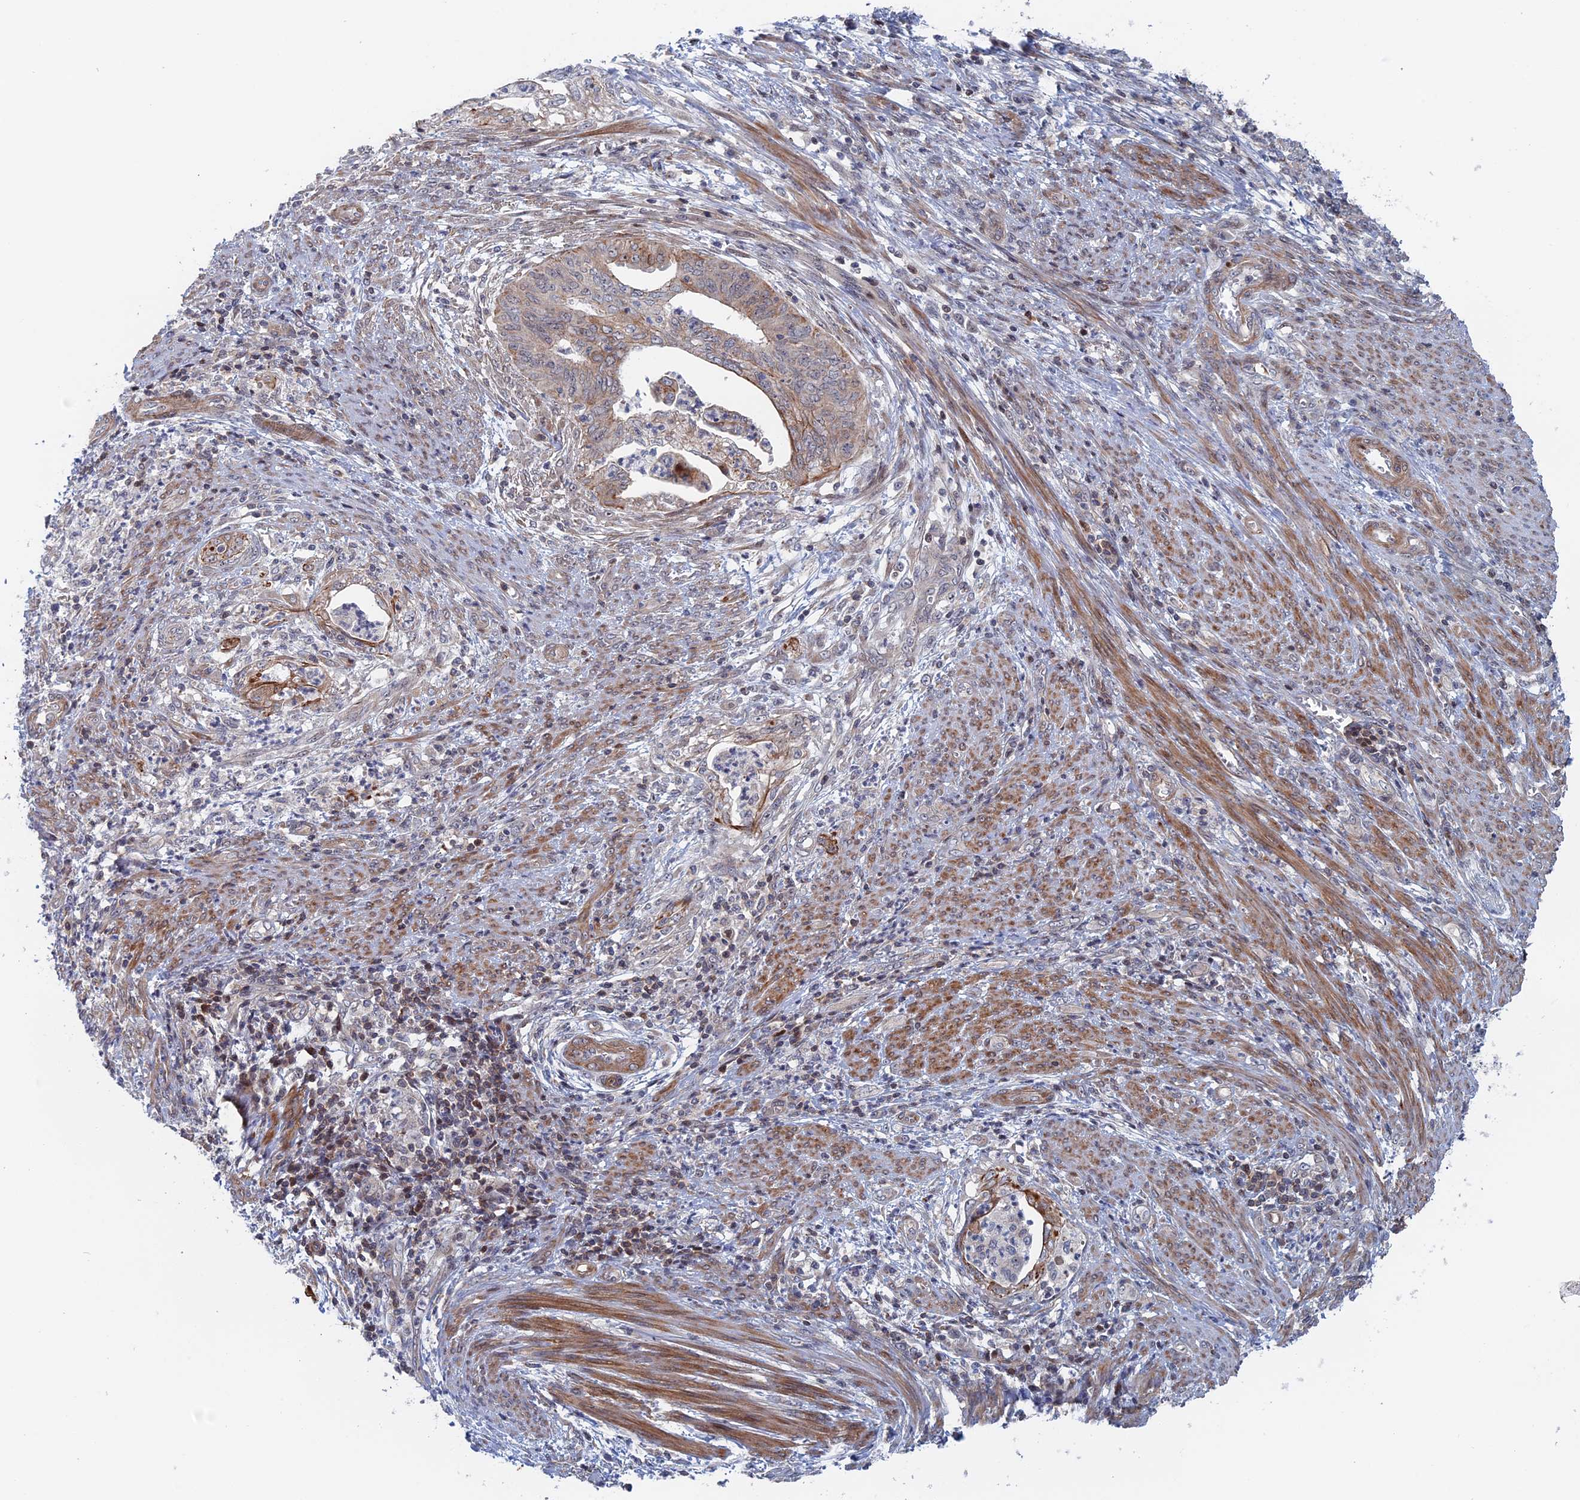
{"staining": {"intensity": "moderate", "quantity": "<25%", "location": "cytoplasmic/membranous"}, "tissue": "endometrial cancer", "cell_type": "Tumor cells", "image_type": "cancer", "snomed": [{"axis": "morphology", "description": "Adenocarcinoma, NOS"}, {"axis": "topography", "description": "Endometrium"}], "caption": "About <25% of tumor cells in adenocarcinoma (endometrial) reveal moderate cytoplasmic/membranous protein expression as visualized by brown immunohistochemical staining.", "gene": "IL7", "patient": {"sex": "female", "age": 68}}